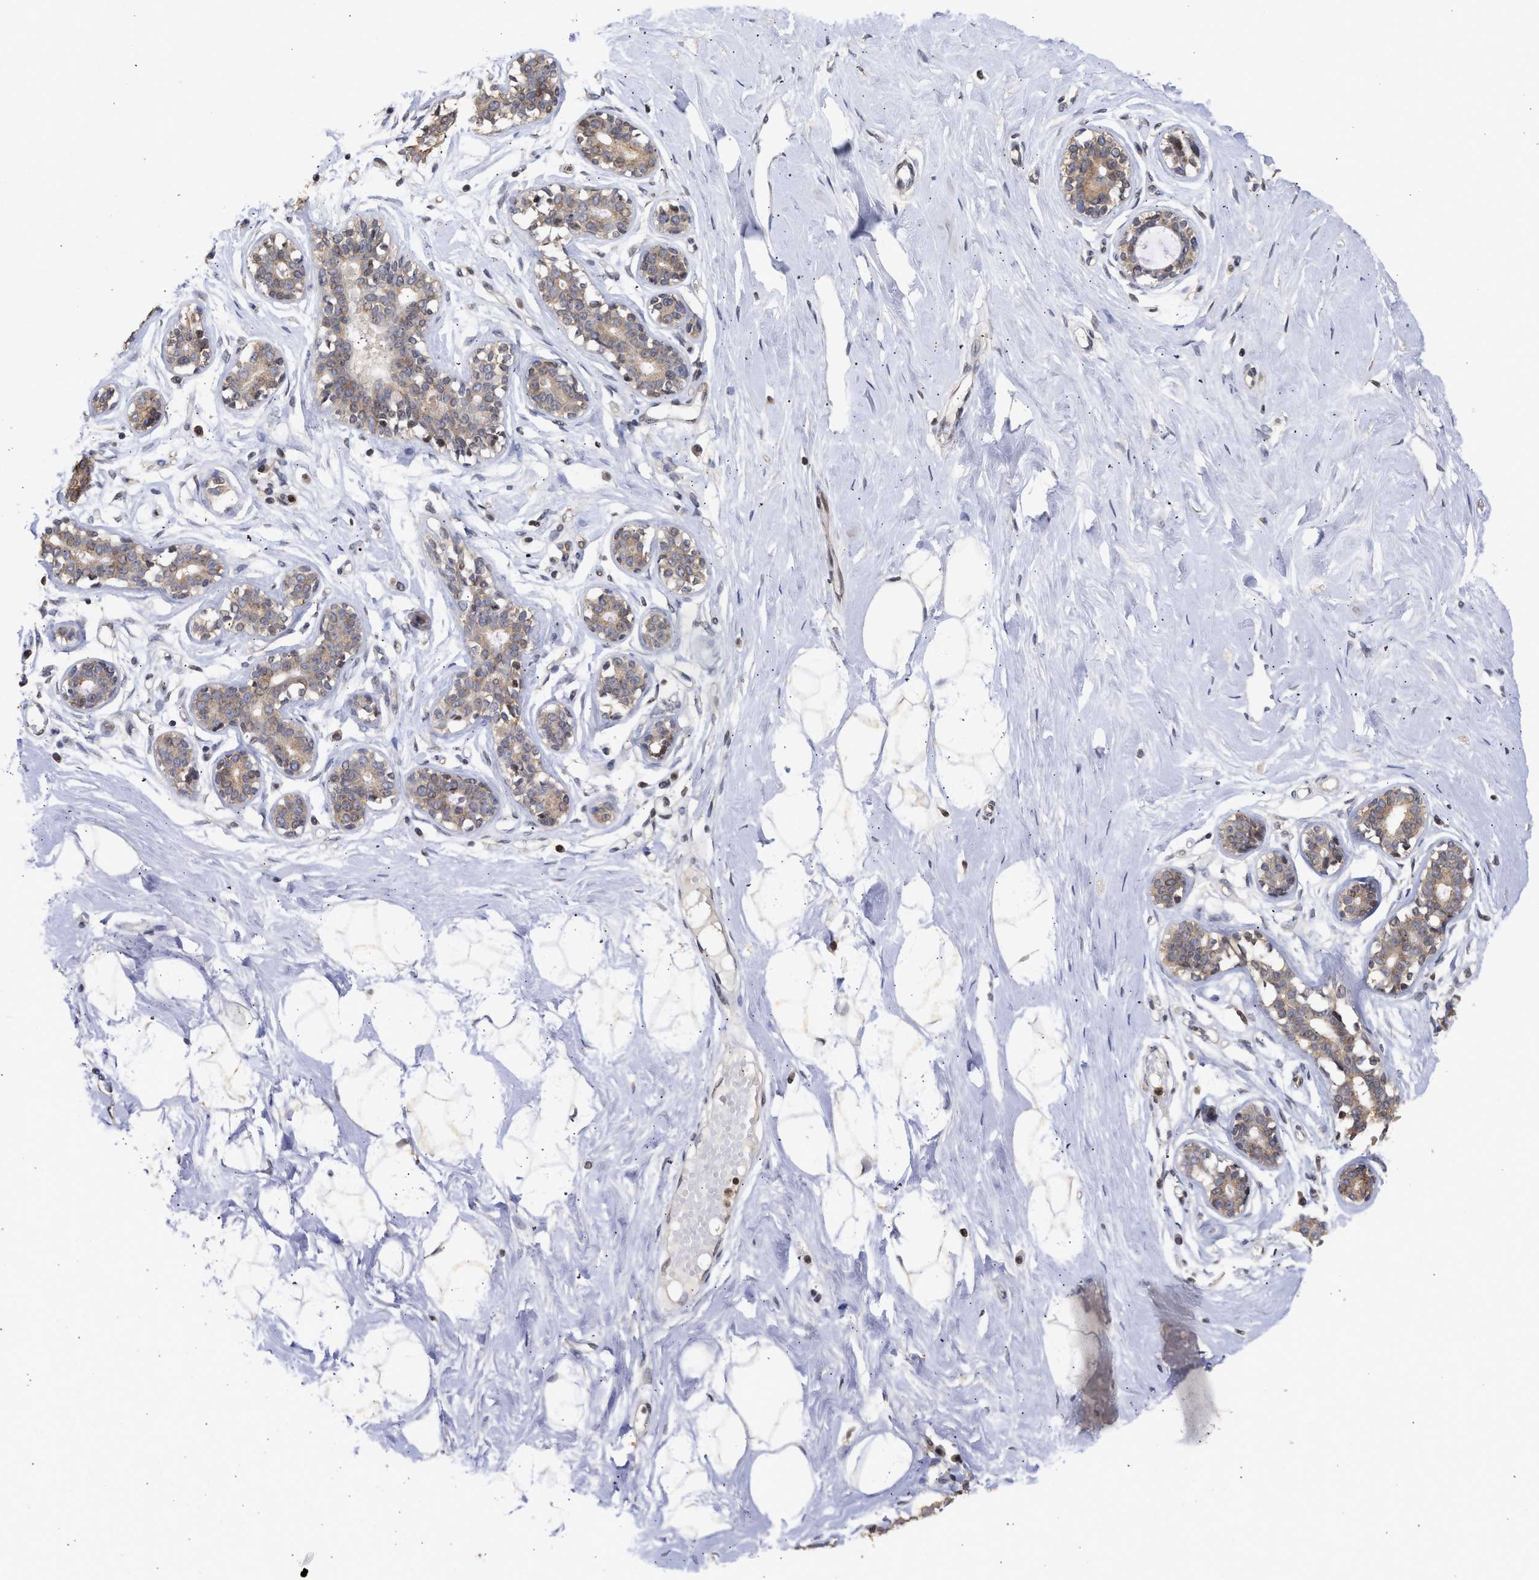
{"staining": {"intensity": "negative", "quantity": "none", "location": "none"}, "tissue": "breast", "cell_type": "Adipocytes", "image_type": "normal", "snomed": [{"axis": "morphology", "description": "Normal tissue, NOS"}, {"axis": "topography", "description": "Breast"}], "caption": "High power microscopy histopathology image of an IHC photomicrograph of unremarkable breast, revealing no significant positivity in adipocytes.", "gene": "ENSG00000142539", "patient": {"sex": "female", "age": 23}}